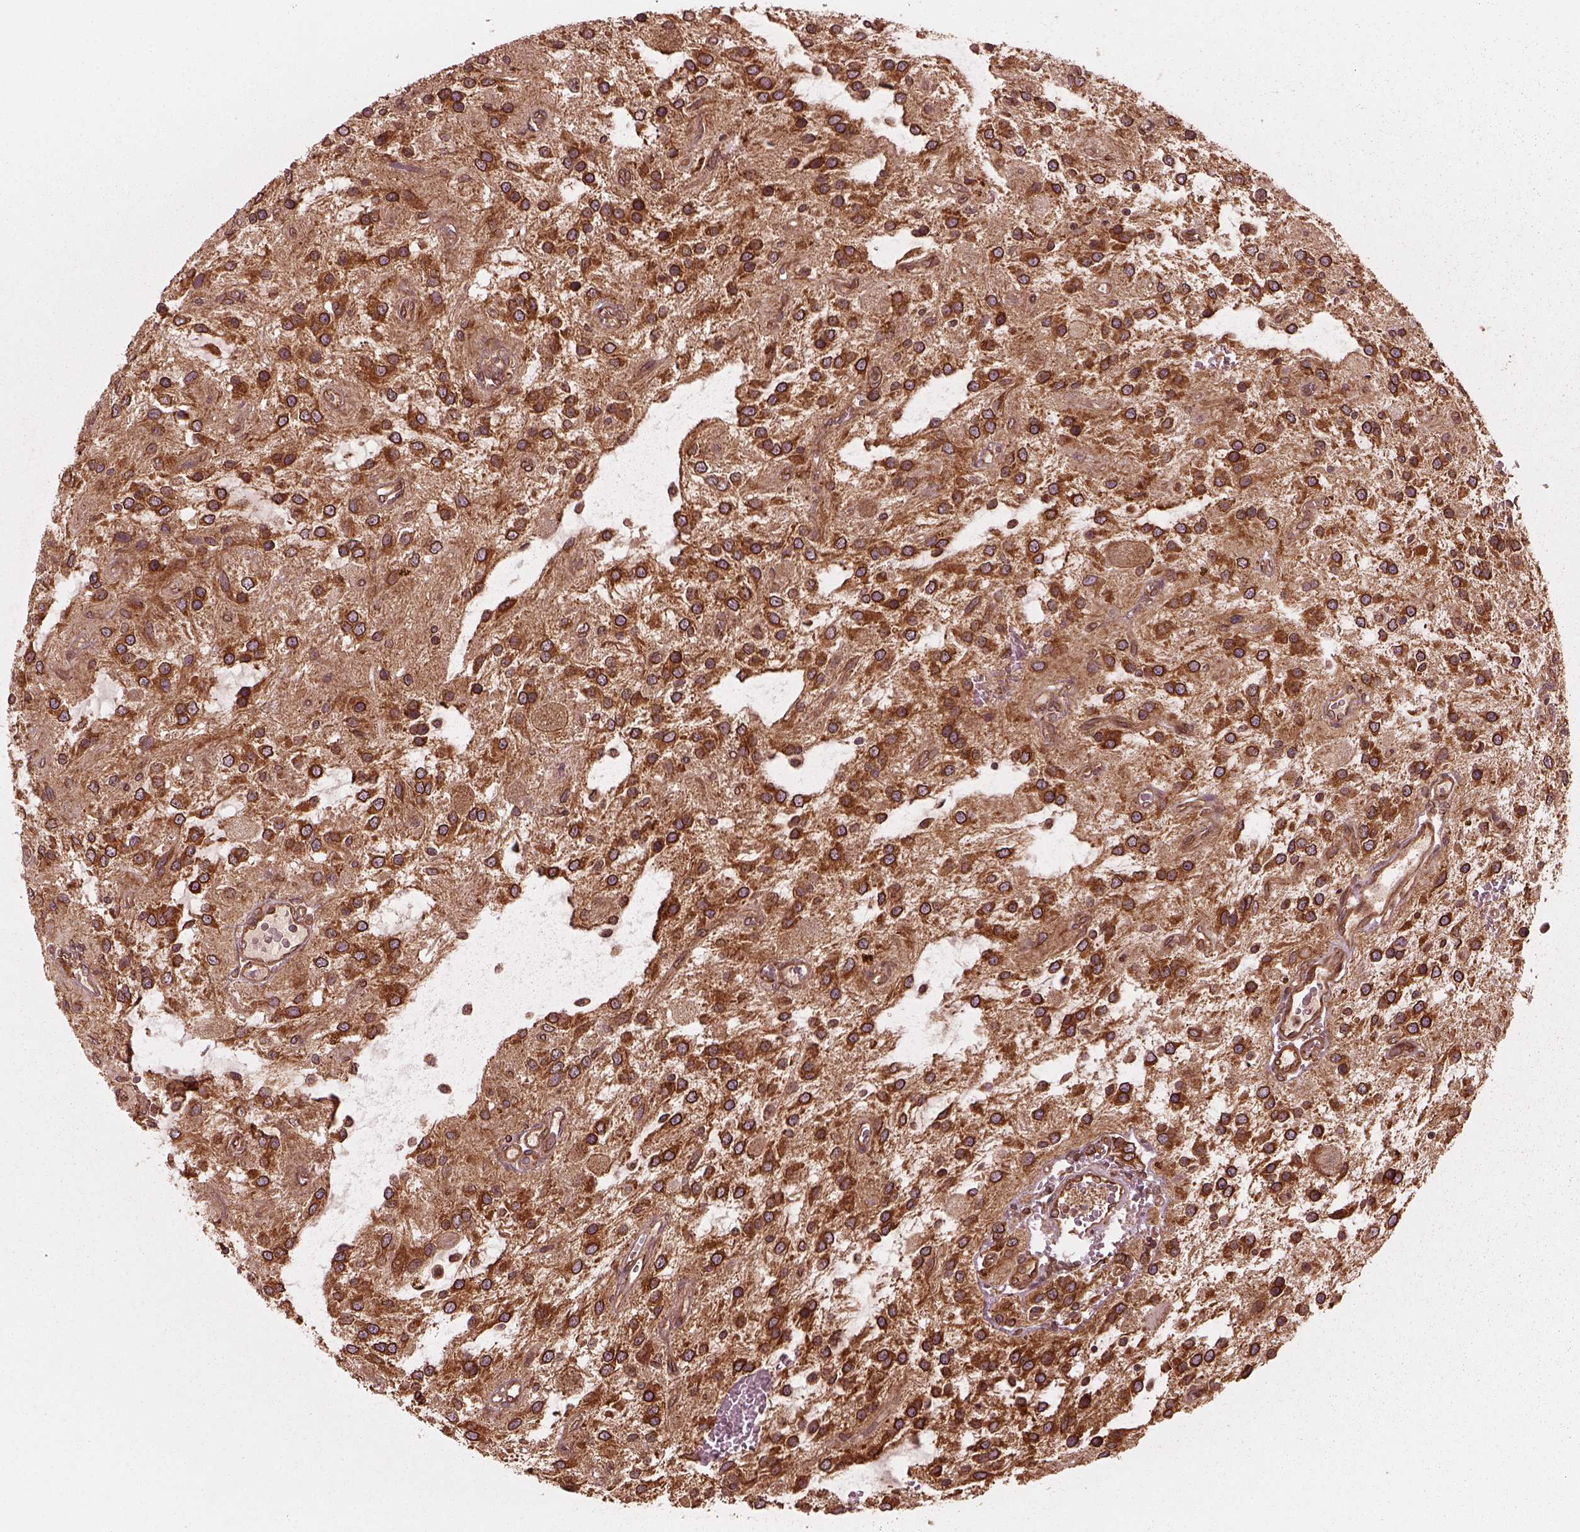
{"staining": {"intensity": "strong", "quantity": ">75%", "location": "cytoplasmic/membranous"}, "tissue": "glioma", "cell_type": "Tumor cells", "image_type": "cancer", "snomed": [{"axis": "morphology", "description": "Glioma, malignant, Low grade"}, {"axis": "topography", "description": "Cerebellum"}], "caption": "Immunohistochemistry (IHC) staining of malignant glioma (low-grade), which exhibits high levels of strong cytoplasmic/membranous positivity in about >75% of tumor cells indicating strong cytoplasmic/membranous protein positivity. The staining was performed using DAB (3,3'-diaminobenzidine) (brown) for protein detection and nuclei were counterstained in hematoxylin (blue).", "gene": "AGPAT1", "patient": {"sex": "female", "age": 14}}